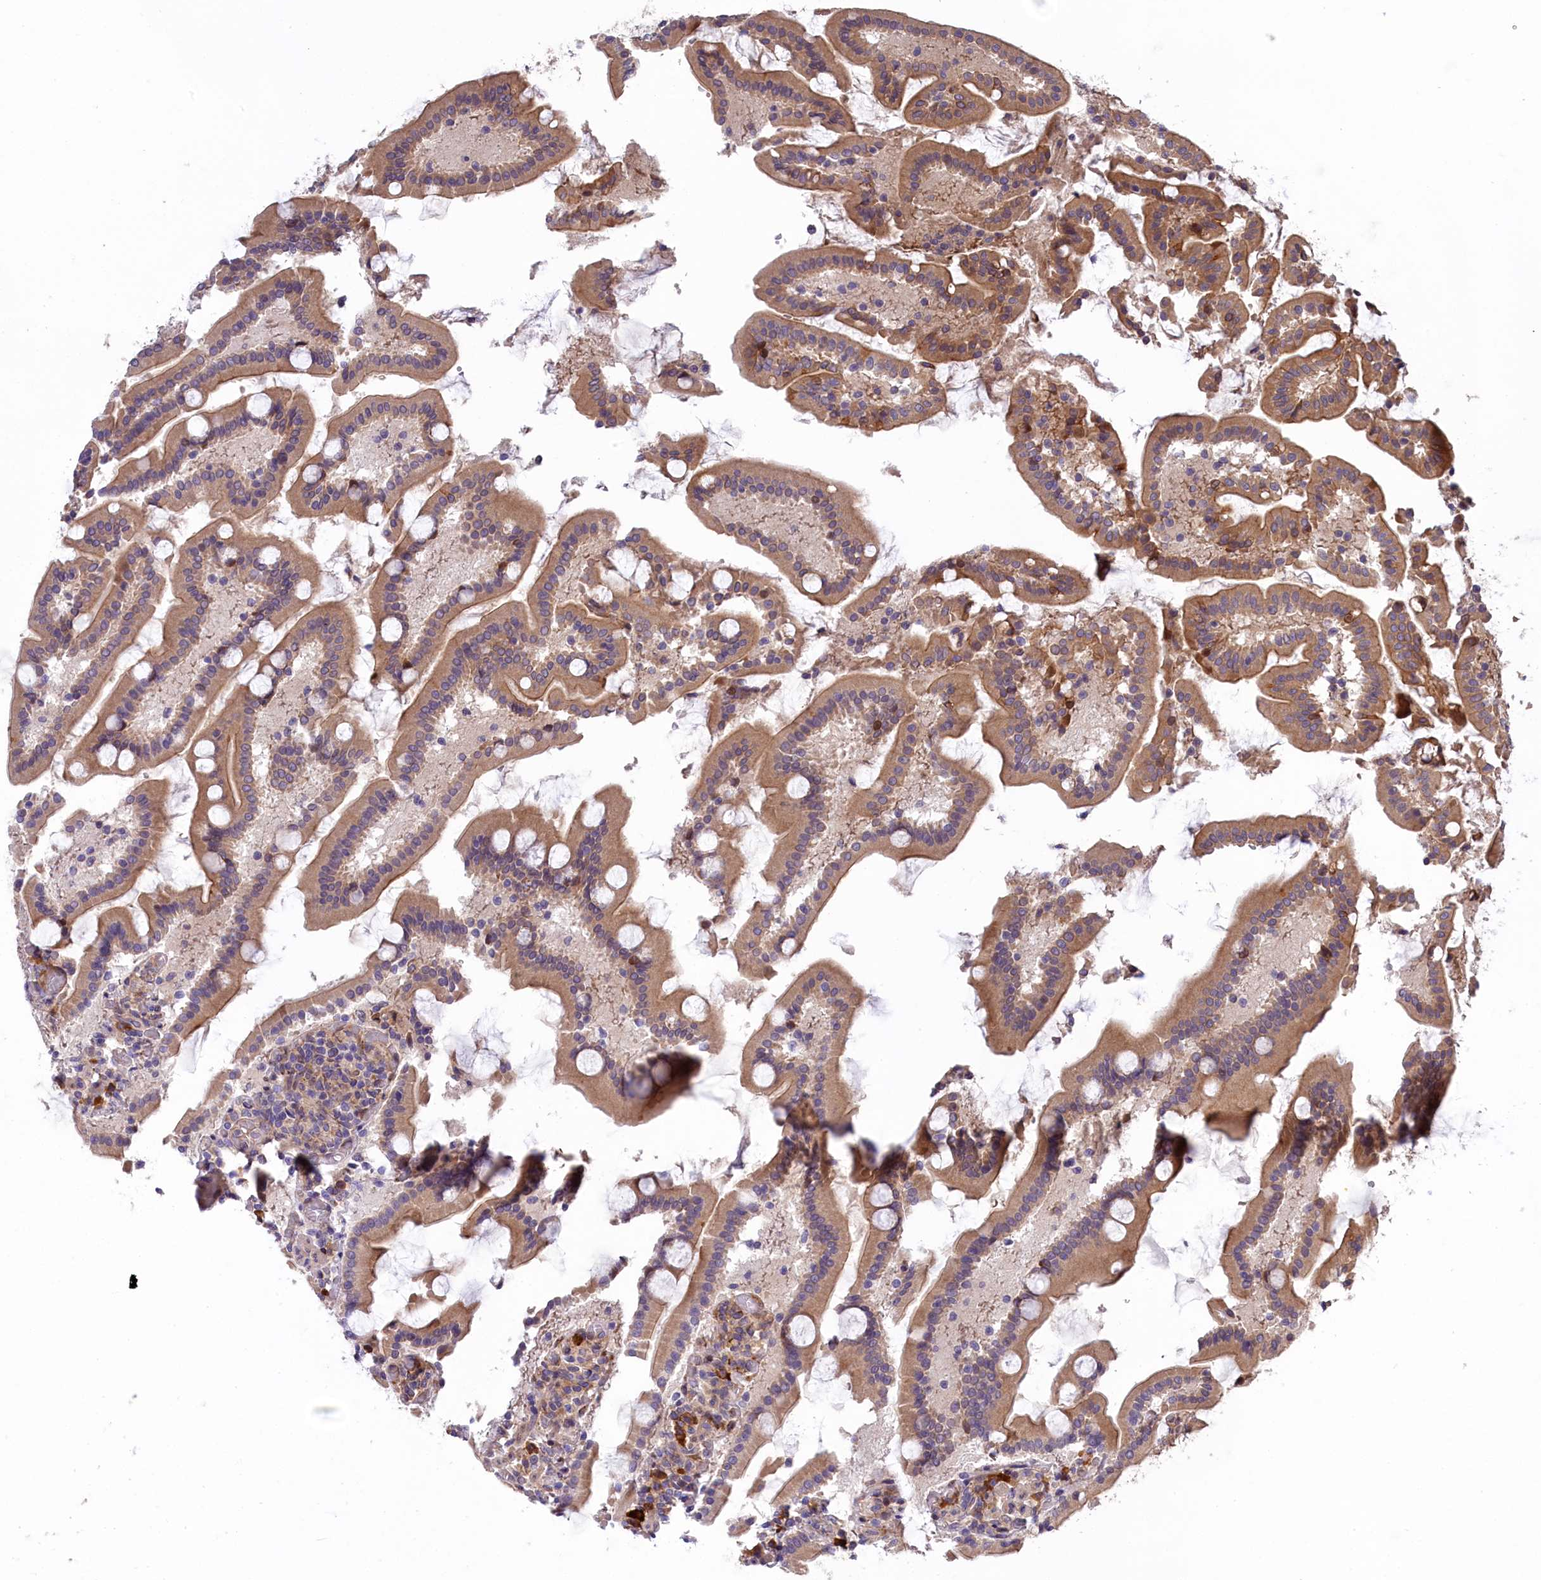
{"staining": {"intensity": "moderate", "quantity": ">75%", "location": "cytoplasmic/membranous,nuclear"}, "tissue": "duodenum", "cell_type": "Glandular cells", "image_type": "normal", "snomed": [{"axis": "morphology", "description": "Normal tissue, NOS"}, {"axis": "topography", "description": "Duodenum"}], "caption": "Duodenum stained with DAB (3,3'-diaminobenzidine) immunohistochemistry reveals medium levels of moderate cytoplasmic/membranous,nuclear staining in approximately >75% of glandular cells.", "gene": "DDX60L", "patient": {"sex": "male", "age": 55}}